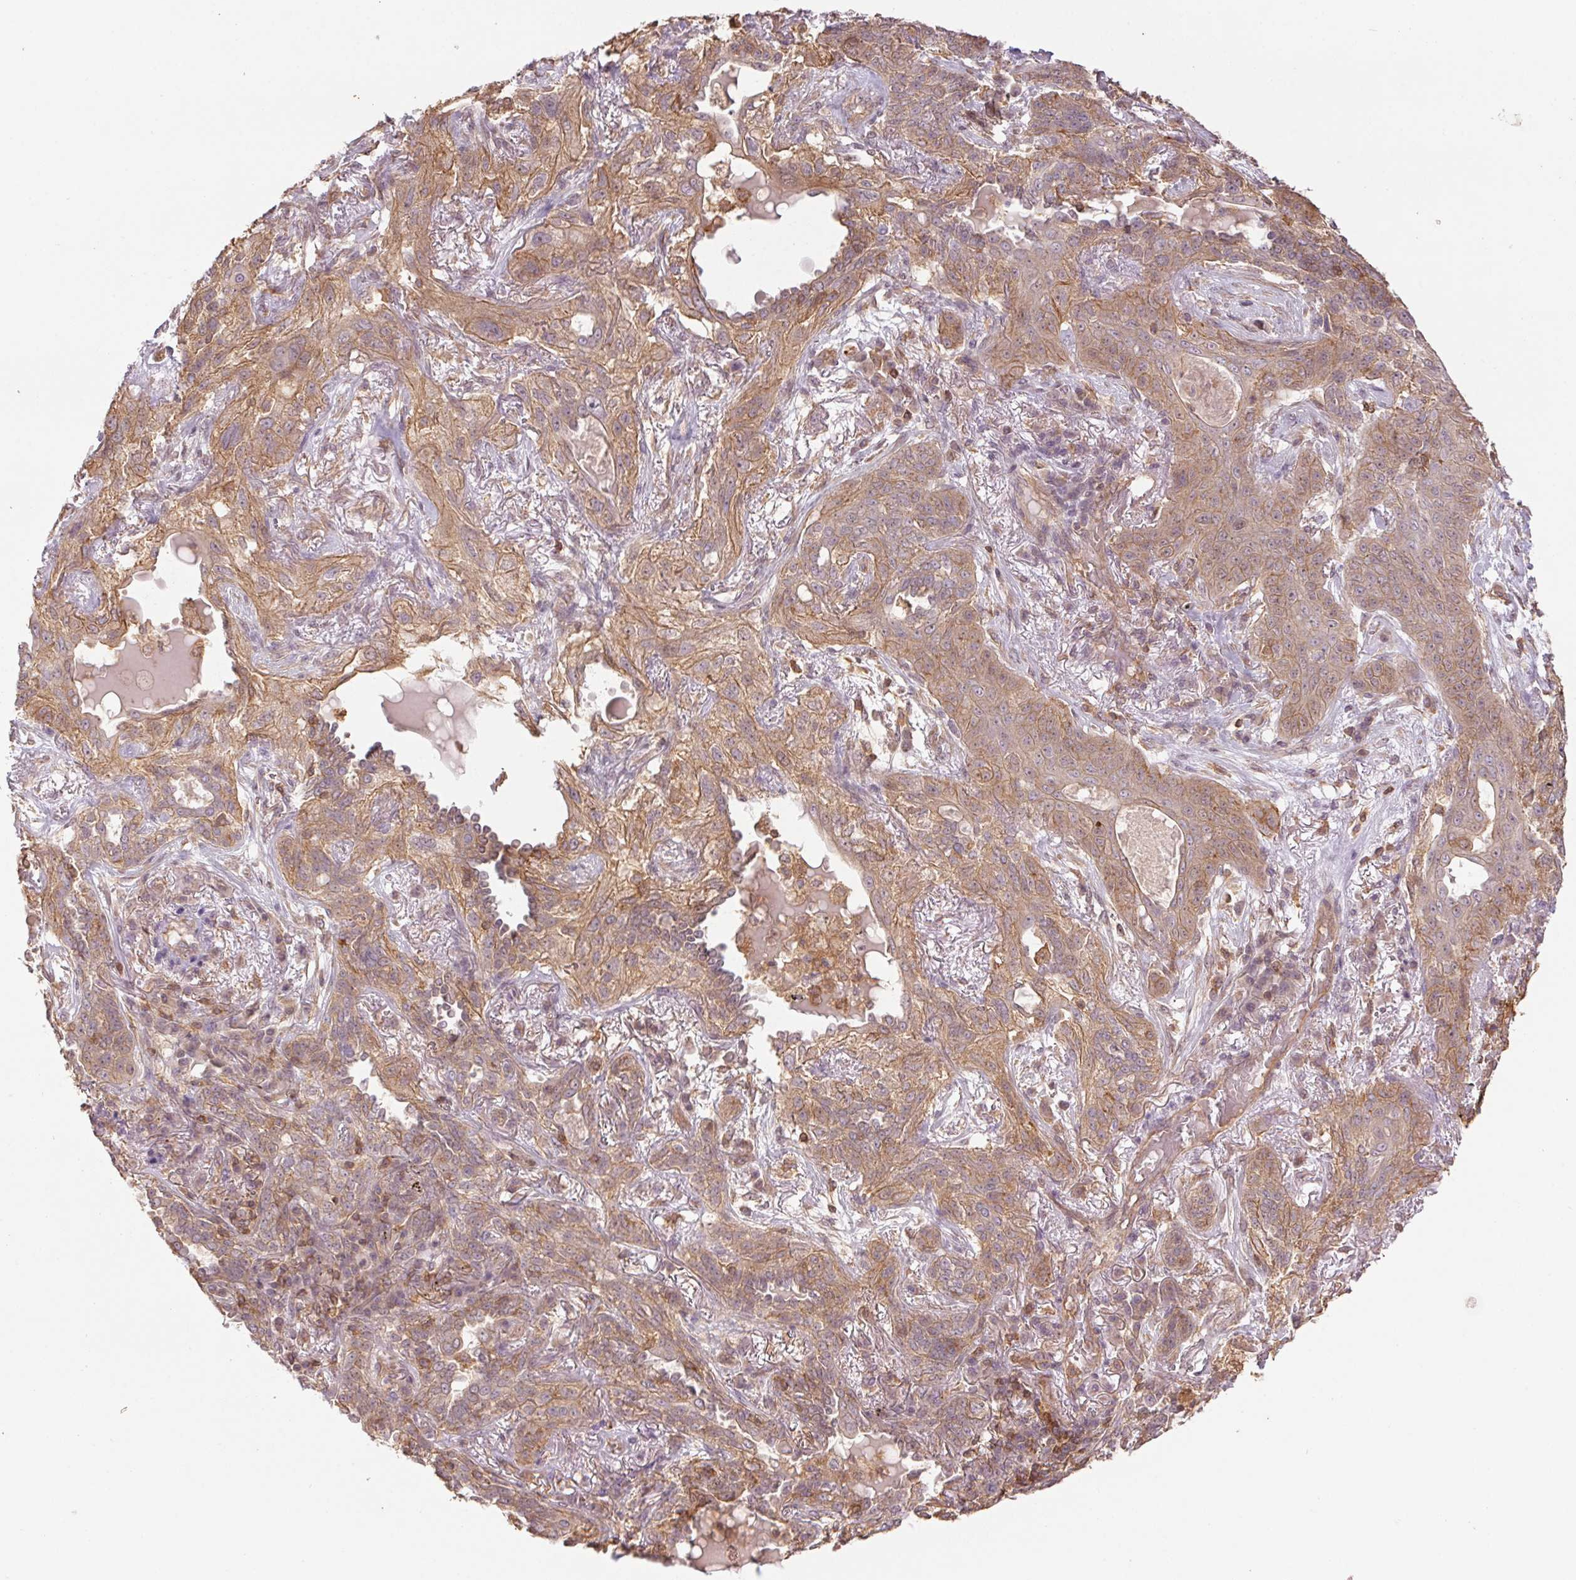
{"staining": {"intensity": "moderate", "quantity": ">75%", "location": "cytoplasmic/membranous"}, "tissue": "lung cancer", "cell_type": "Tumor cells", "image_type": "cancer", "snomed": [{"axis": "morphology", "description": "Squamous cell carcinoma, NOS"}, {"axis": "topography", "description": "Lung"}], "caption": "This photomicrograph demonstrates IHC staining of human lung squamous cell carcinoma, with medium moderate cytoplasmic/membranous staining in about >75% of tumor cells.", "gene": "TUBA3D", "patient": {"sex": "female", "age": 70}}